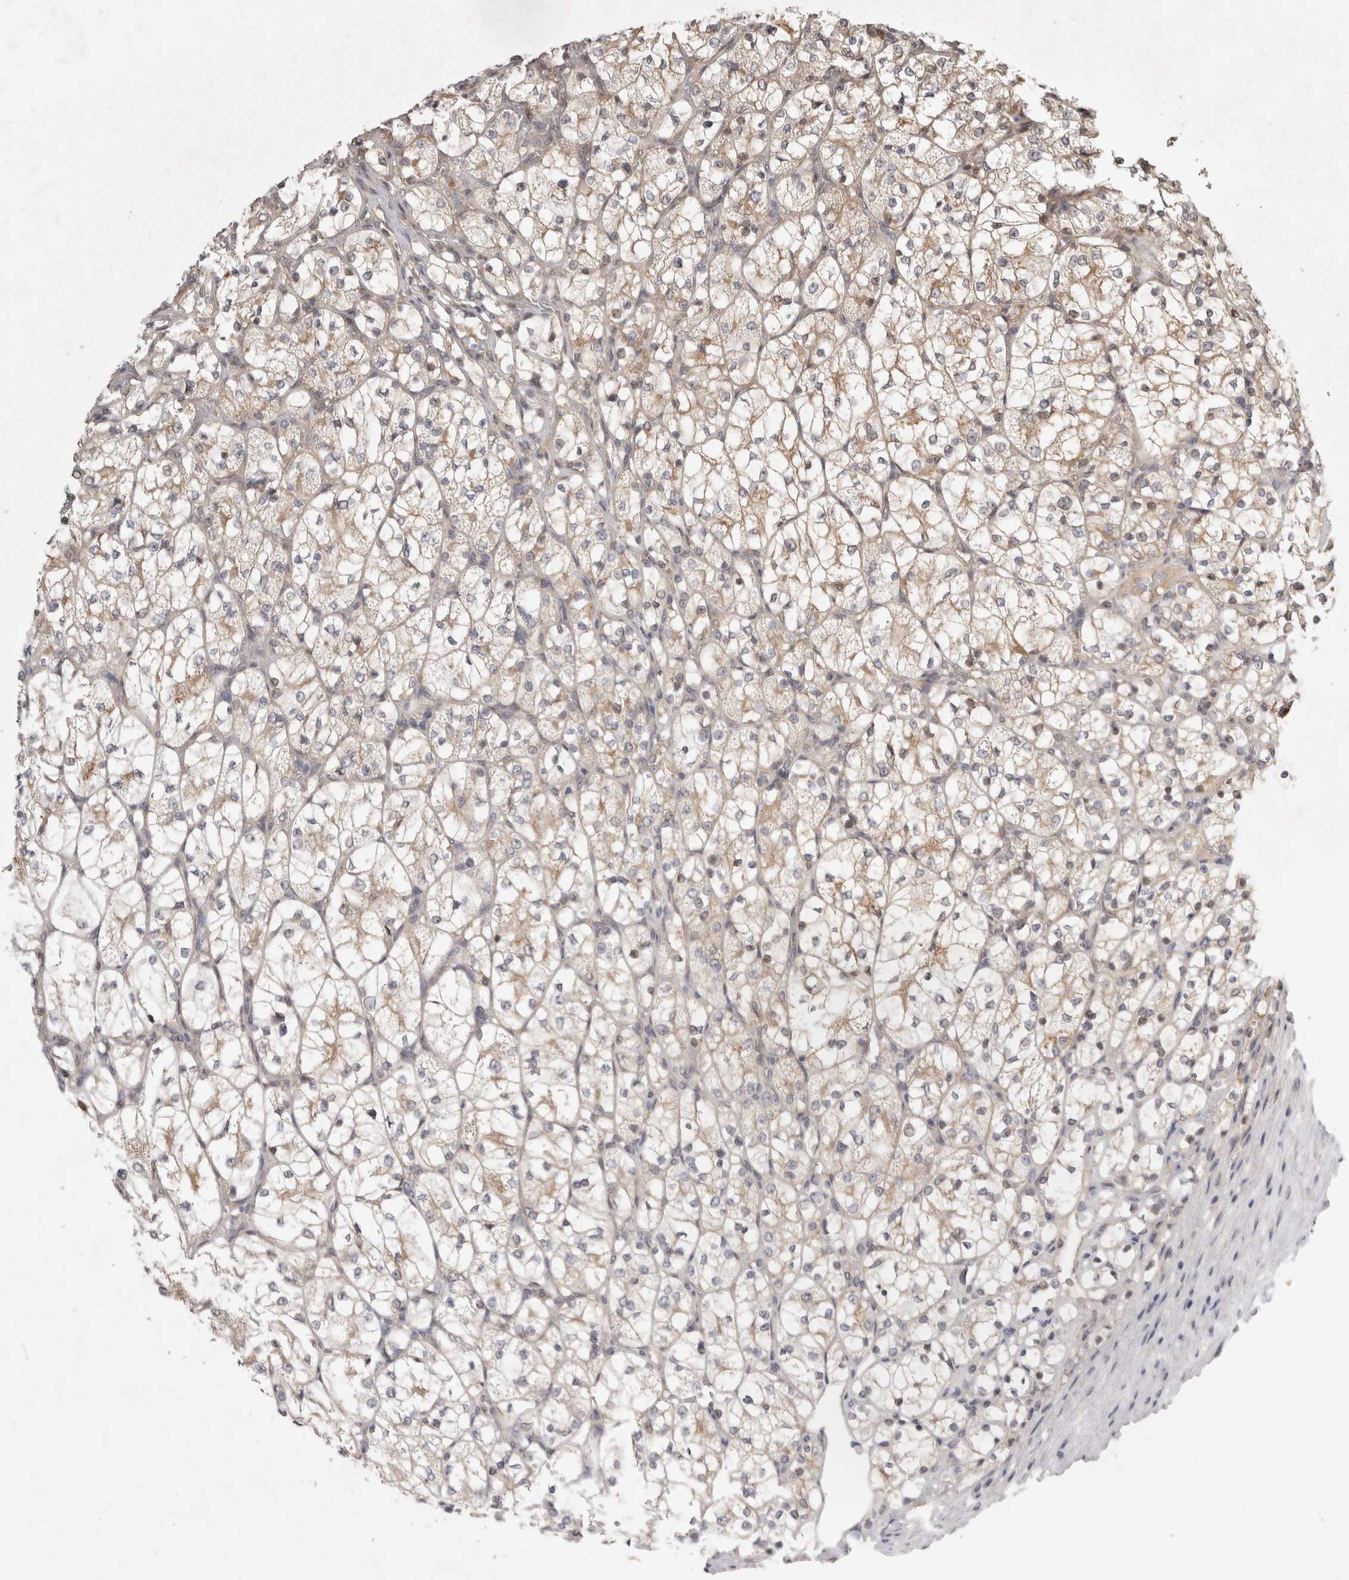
{"staining": {"intensity": "weak", "quantity": "<25%", "location": "cytoplasmic/membranous,nuclear"}, "tissue": "renal cancer", "cell_type": "Tumor cells", "image_type": "cancer", "snomed": [{"axis": "morphology", "description": "Adenocarcinoma, NOS"}, {"axis": "topography", "description": "Kidney"}], "caption": "There is no significant staining in tumor cells of adenocarcinoma (renal).", "gene": "EIF2AK1", "patient": {"sex": "female", "age": 69}}